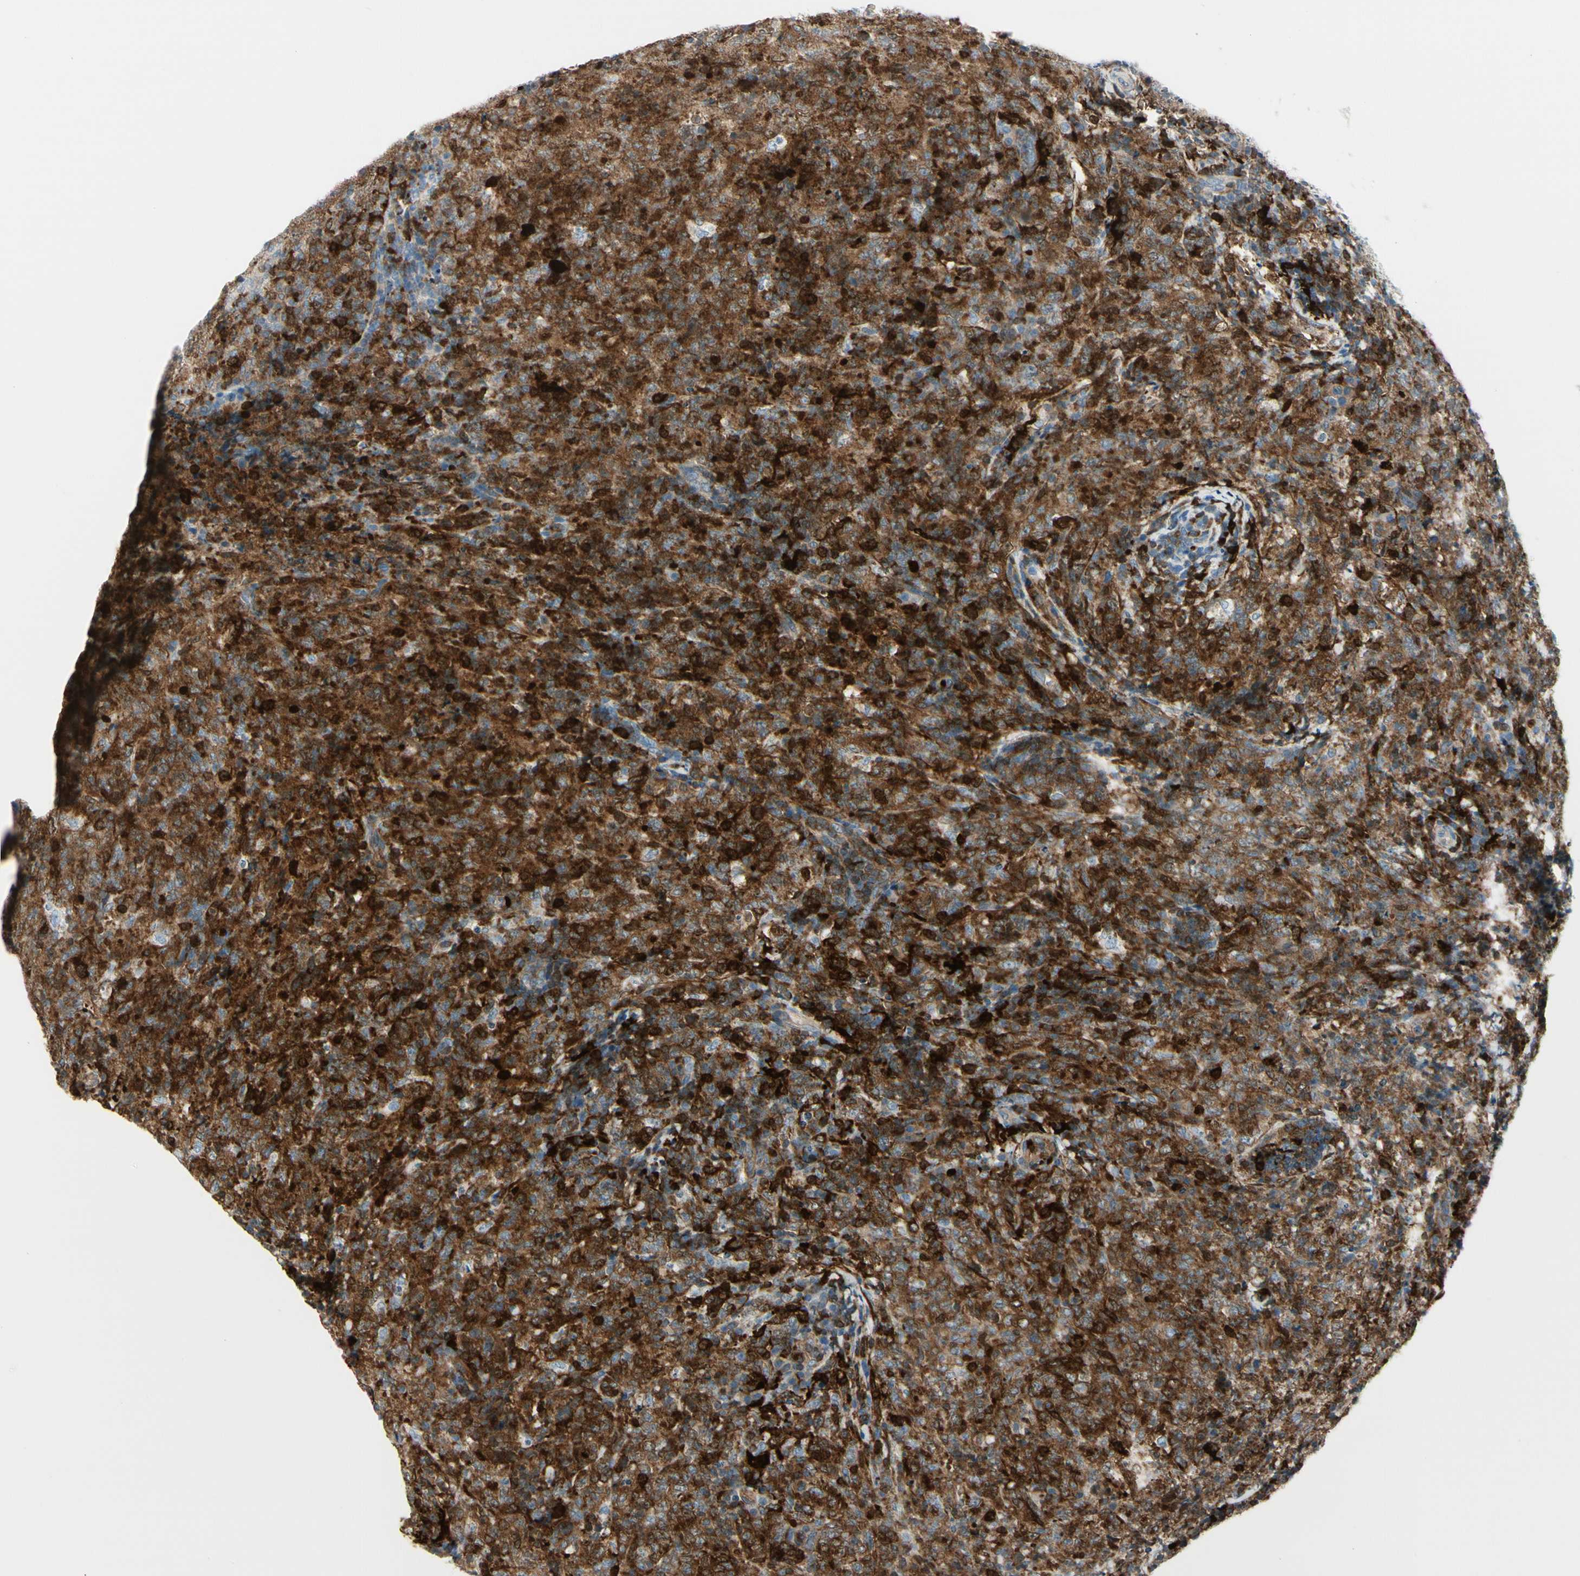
{"staining": {"intensity": "strong", "quantity": ">75%", "location": "cytoplasmic/membranous"}, "tissue": "lymphoma", "cell_type": "Tumor cells", "image_type": "cancer", "snomed": [{"axis": "morphology", "description": "Malignant lymphoma, non-Hodgkin's type, High grade"}, {"axis": "topography", "description": "Tonsil"}], "caption": "Approximately >75% of tumor cells in high-grade malignant lymphoma, non-Hodgkin's type reveal strong cytoplasmic/membranous protein staining as visualized by brown immunohistochemical staining.", "gene": "TRAF1", "patient": {"sex": "female", "age": 36}}